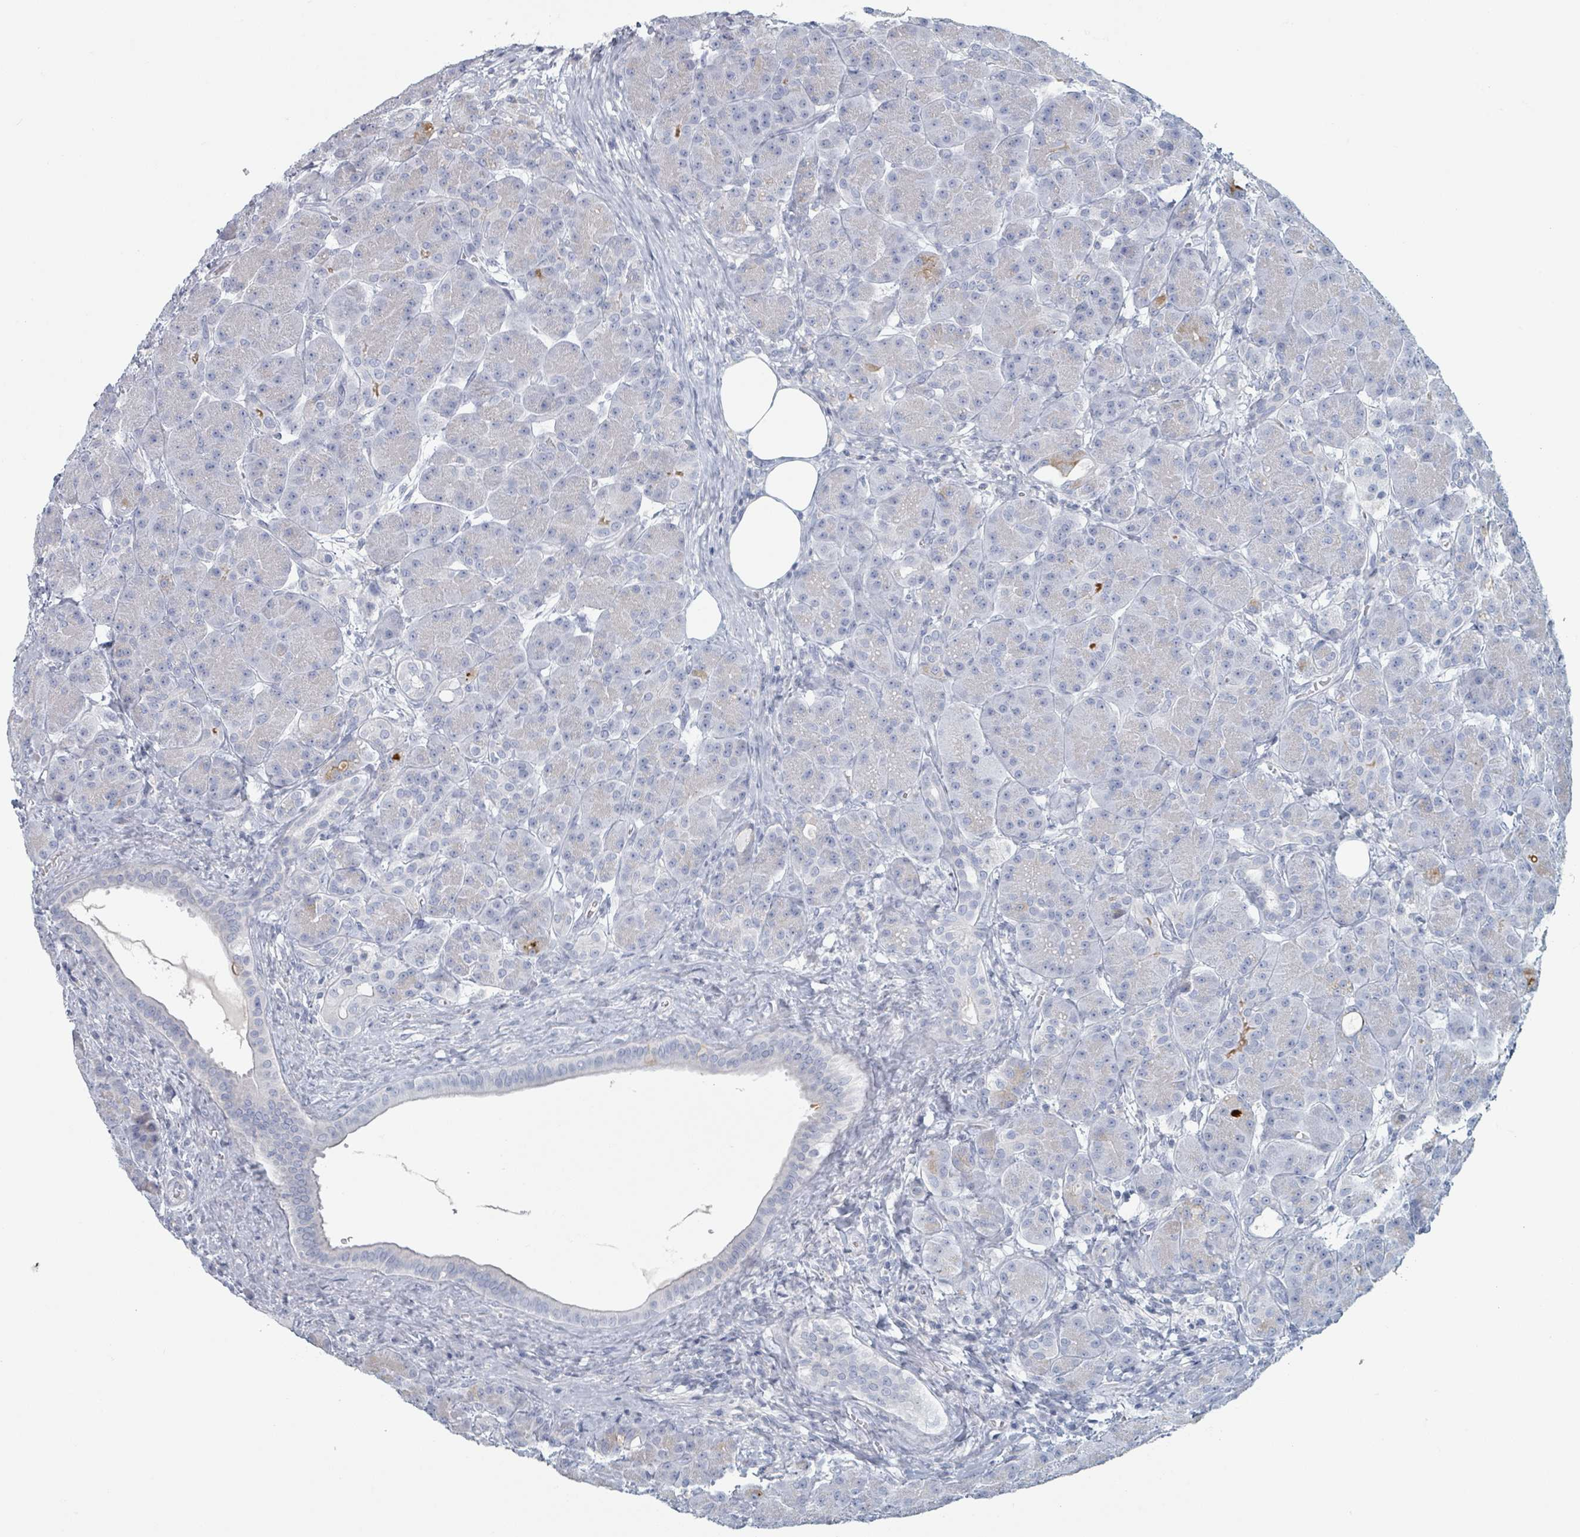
{"staining": {"intensity": "negative", "quantity": "none", "location": "none"}, "tissue": "pancreas", "cell_type": "Exocrine glandular cells", "image_type": "normal", "snomed": [{"axis": "morphology", "description": "Normal tissue, NOS"}, {"axis": "topography", "description": "Pancreas"}], "caption": "This histopathology image is of unremarkable pancreas stained with immunohistochemistry (IHC) to label a protein in brown with the nuclei are counter-stained blue. There is no expression in exocrine glandular cells.", "gene": "HEATR5A", "patient": {"sex": "male", "age": 63}}